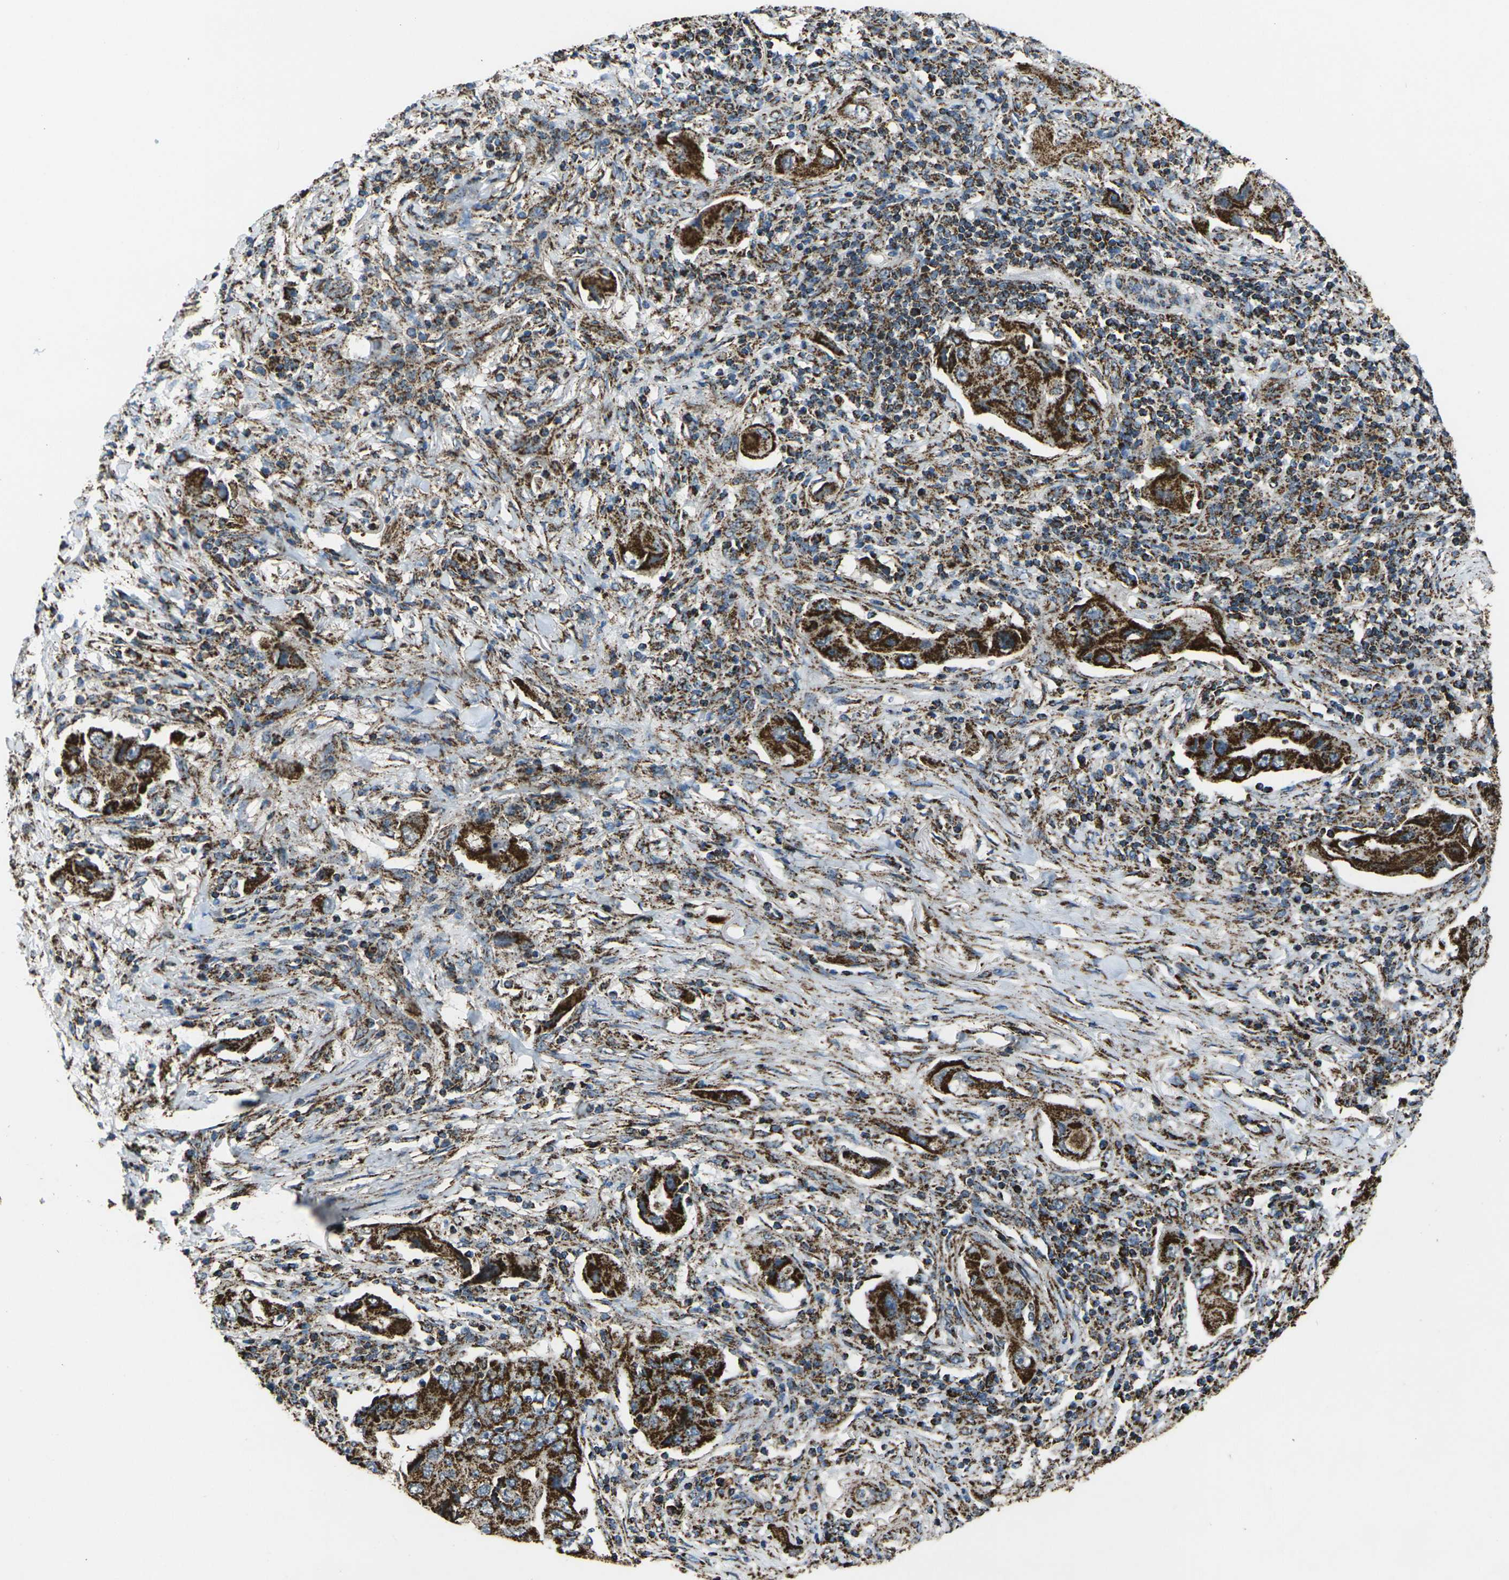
{"staining": {"intensity": "strong", "quantity": ">75%", "location": "cytoplasmic/membranous"}, "tissue": "lung cancer", "cell_type": "Tumor cells", "image_type": "cancer", "snomed": [{"axis": "morphology", "description": "Adenocarcinoma, NOS"}, {"axis": "topography", "description": "Lung"}], "caption": "IHC micrograph of neoplastic tissue: adenocarcinoma (lung) stained using immunohistochemistry (IHC) displays high levels of strong protein expression localized specifically in the cytoplasmic/membranous of tumor cells, appearing as a cytoplasmic/membranous brown color.", "gene": "KLHL5", "patient": {"sex": "female", "age": 65}}